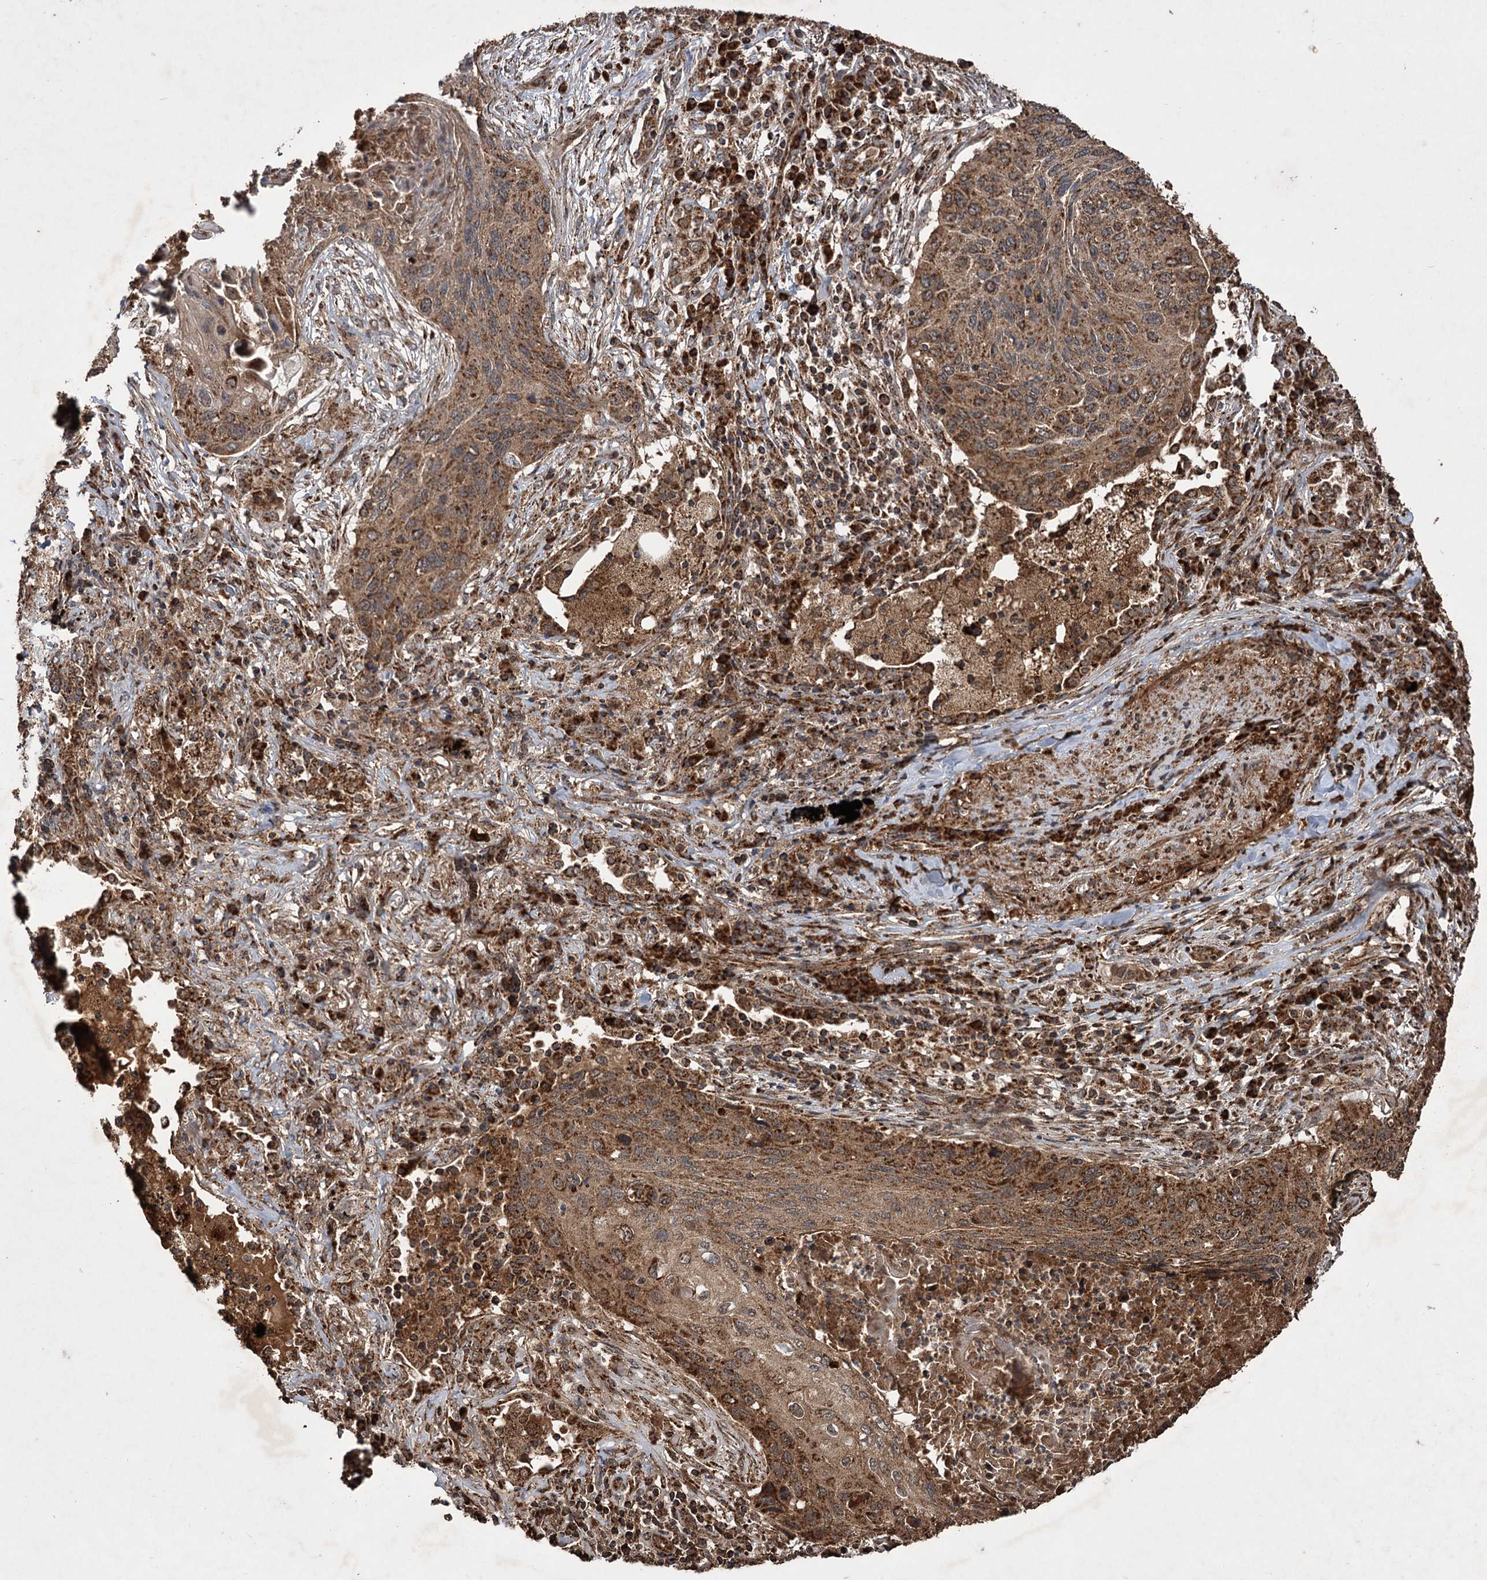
{"staining": {"intensity": "moderate", "quantity": ">75%", "location": "cytoplasmic/membranous"}, "tissue": "lung cancer", "cell_type": "Tumor cells", "image_type": "cancer", "snomed": [{"axis": "morphology", "description": "Squamous cell carcinoma, NOS"}, {"axis": "topography", "description": "Lung"}], "caption": "Moderate cytoplasmic/membranous protein staining is seen in approximately >75% of tumor cells in lung cancer (squamous cell carcinoma).", "gene": "IPO4", "patient": {"sex": "female", "age": 63}}